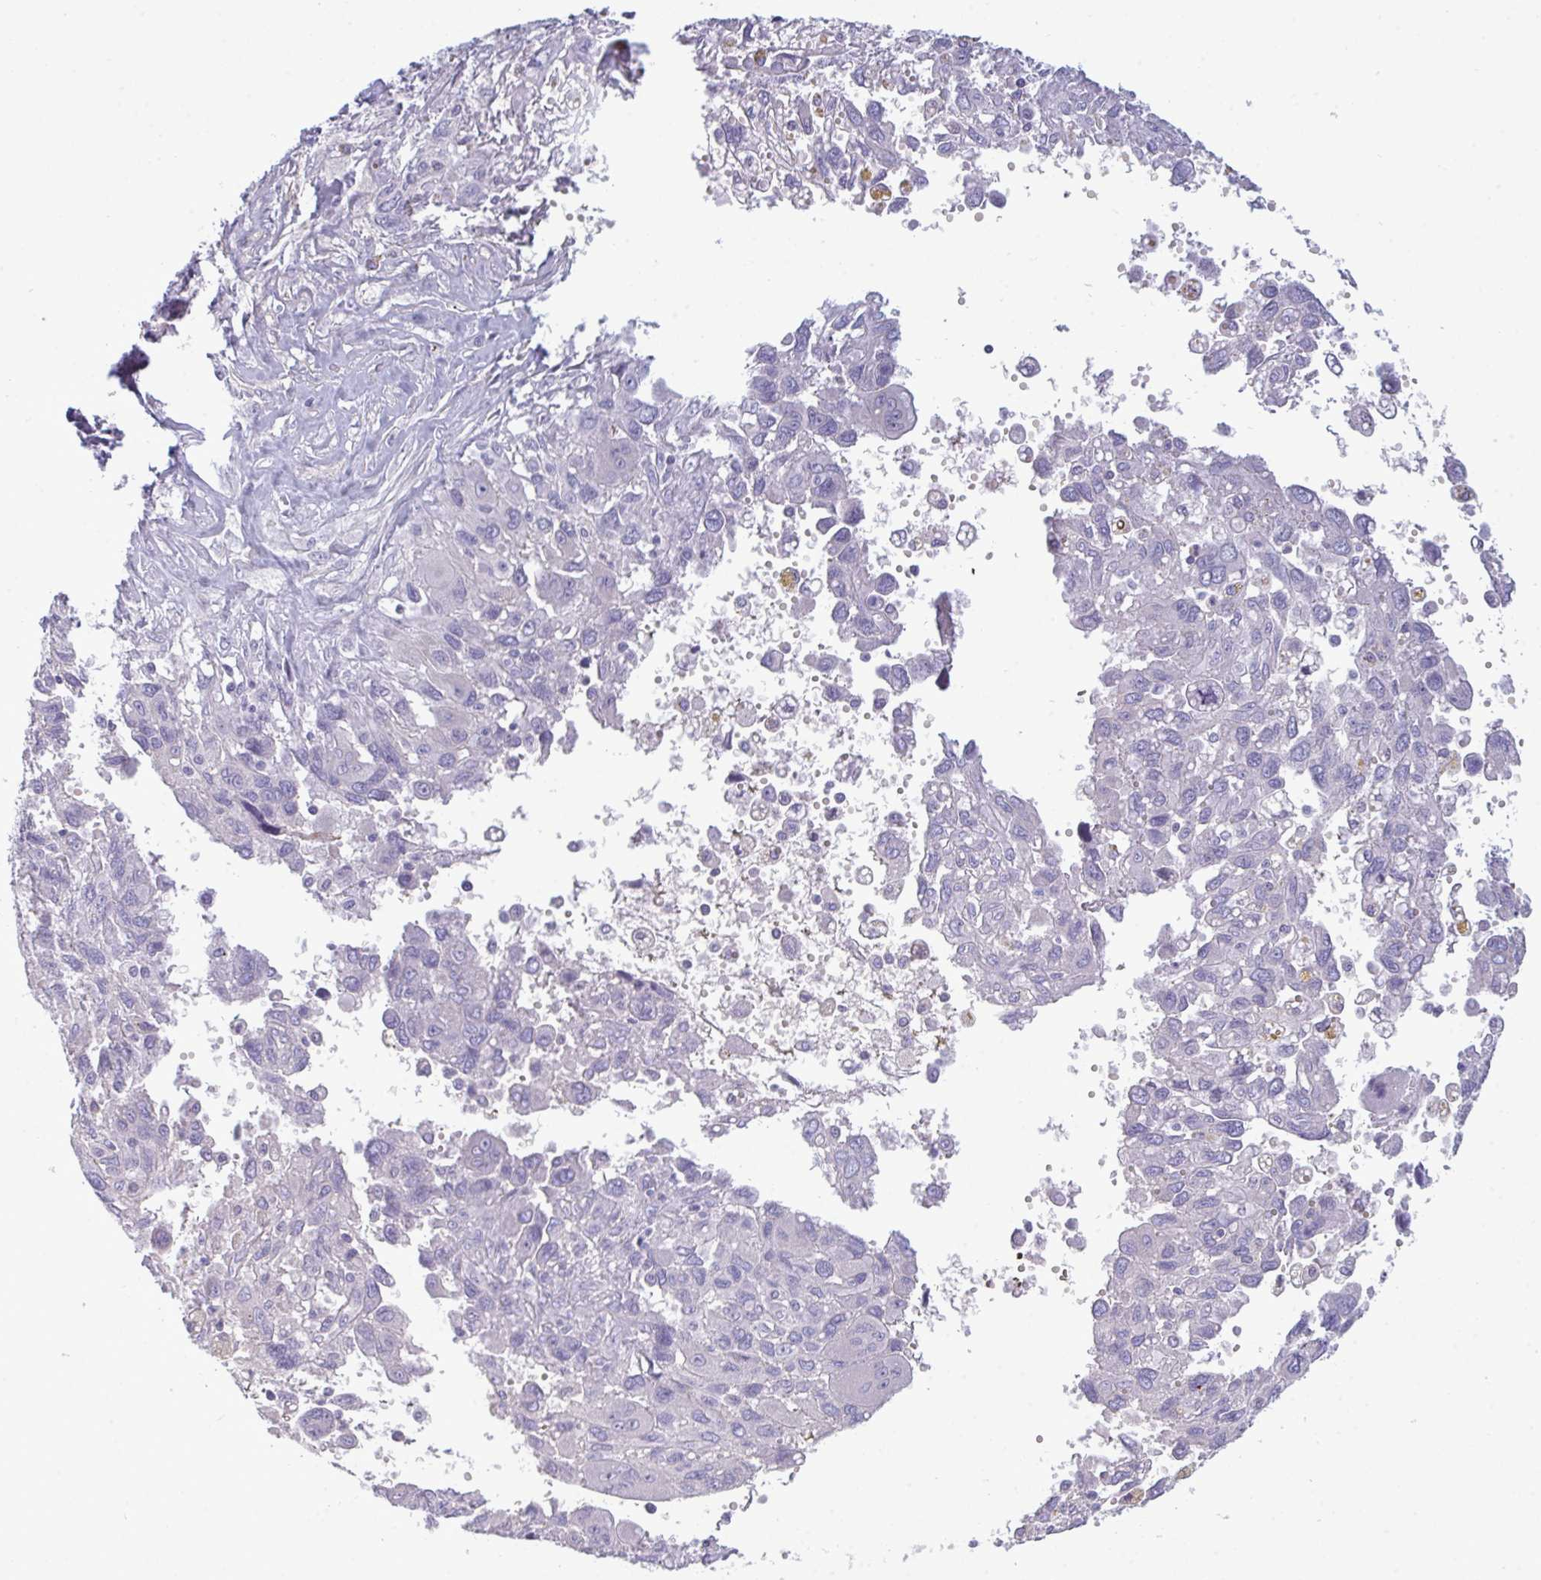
{"staining": {"intensity": "negative", "quantity": "none", "location": "none"}, "tissue": "pancreatic cancer", "cell_type": "Tumor cells", "image_type": "cancer", "snomed": [{"axis": "morphology", "description": "Adenocarcinoma, NOS"}, {"axis": "topography", "description": "Pancreas"}], "caption": "DAB (3,3'-diaminobenzidine) immunohistochemical staining of human adenocarcinoma (pancreatic) demonstrates no significant positivity in tumor cells. (Immunohistochemistry, brightfield microscopy, high magnification).", "gene": "MYH10", "patient": {"sex": "female", "age": 47}}